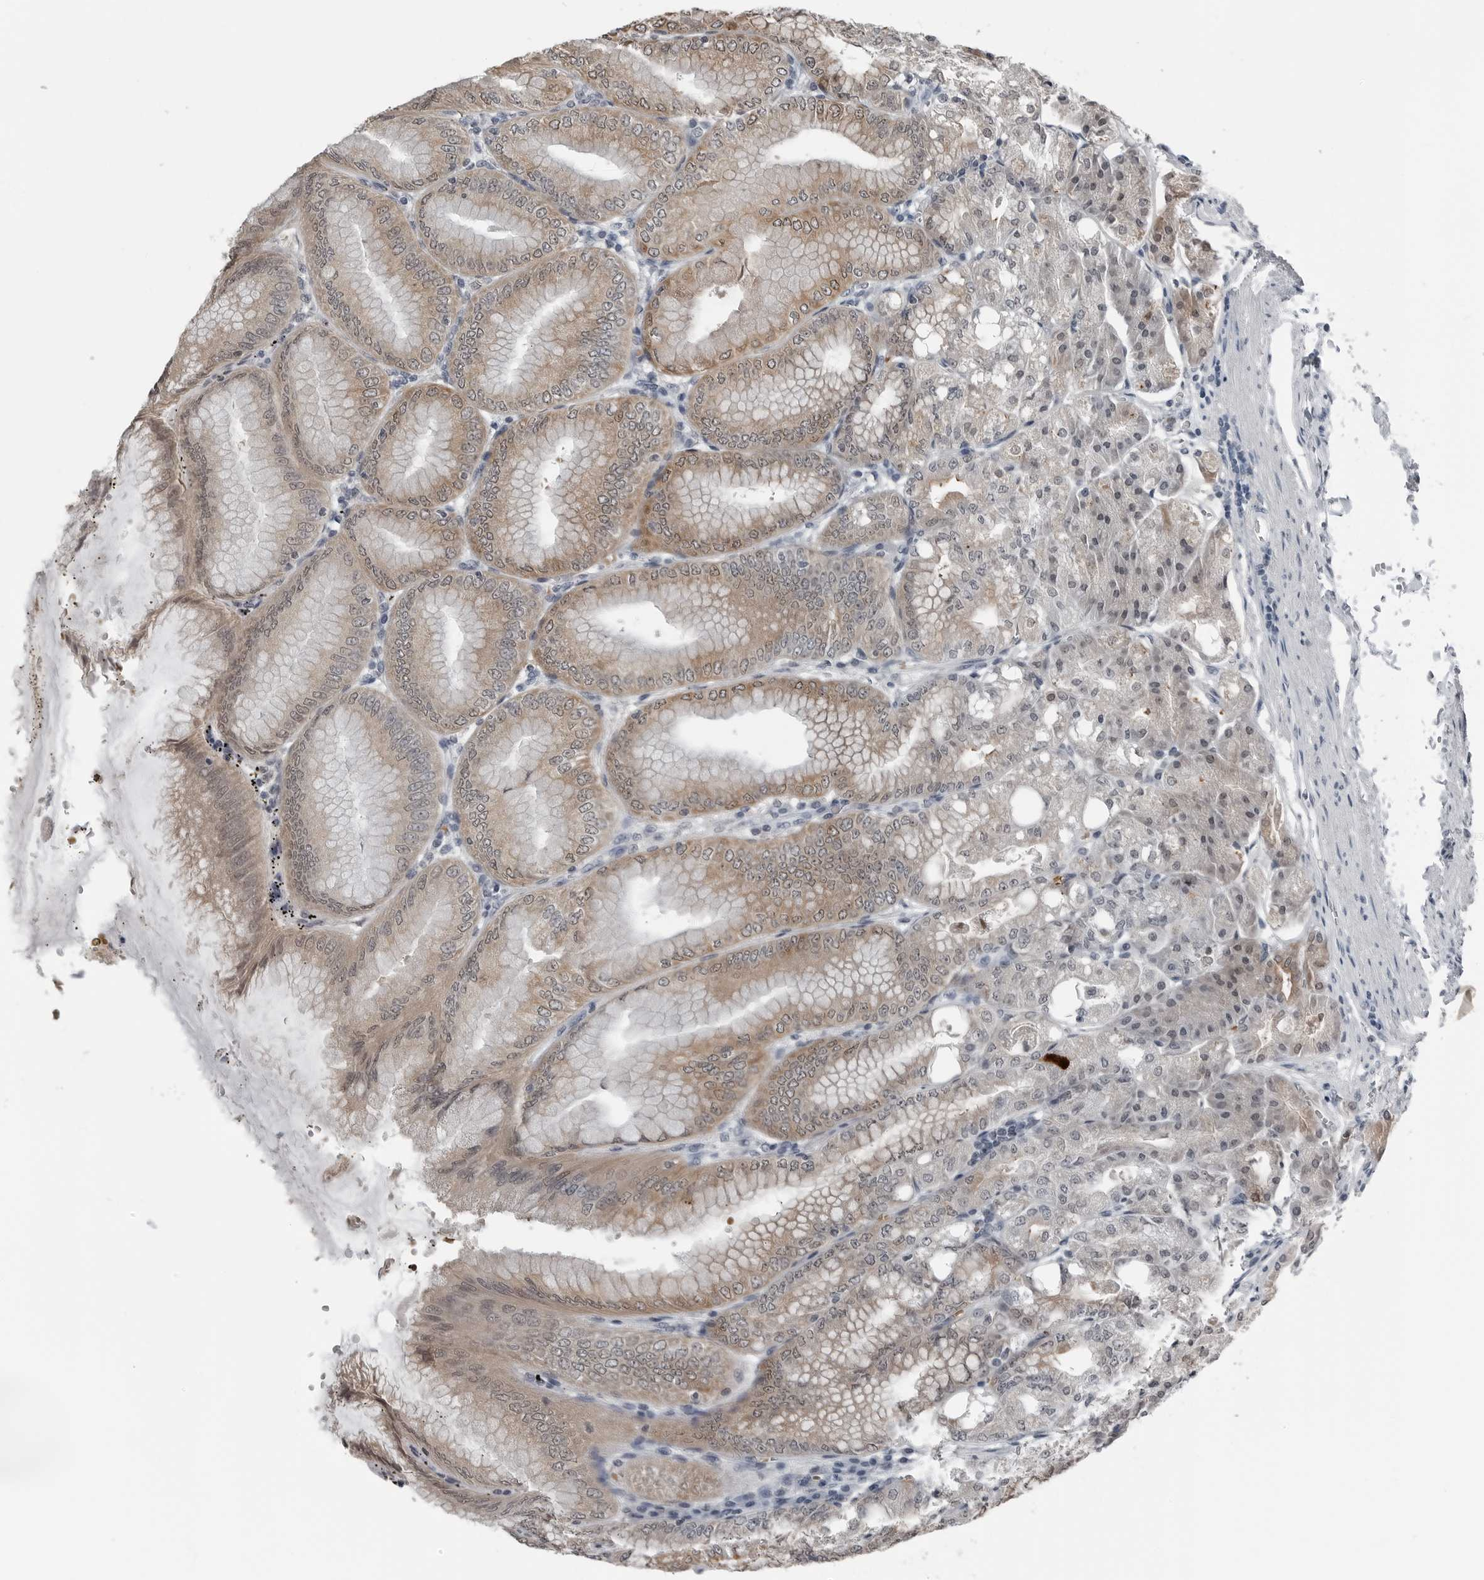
{"staining": {"intensity": "moderate", "quantity": "25%-75%", "location": "cytoplasmic/membranous,nuclear"}, "tissue": "stomach", "cell_type": "Glandular cells", "image_type": "normal", "snomed": [{"axis": "morphology", "description": "Normal tissue, NOS"}, {"axis": "topography", "description": "Stomach, lower"}], "caption": "The histopathology image demonstrates staining of unremarkable stomach, revealing moderate cytoplasmic/membranous,nuclear protein expression (brown color) within glandular cells.", "gene": "SPINK1", "patient": {"sex": "male", "age": 71}}